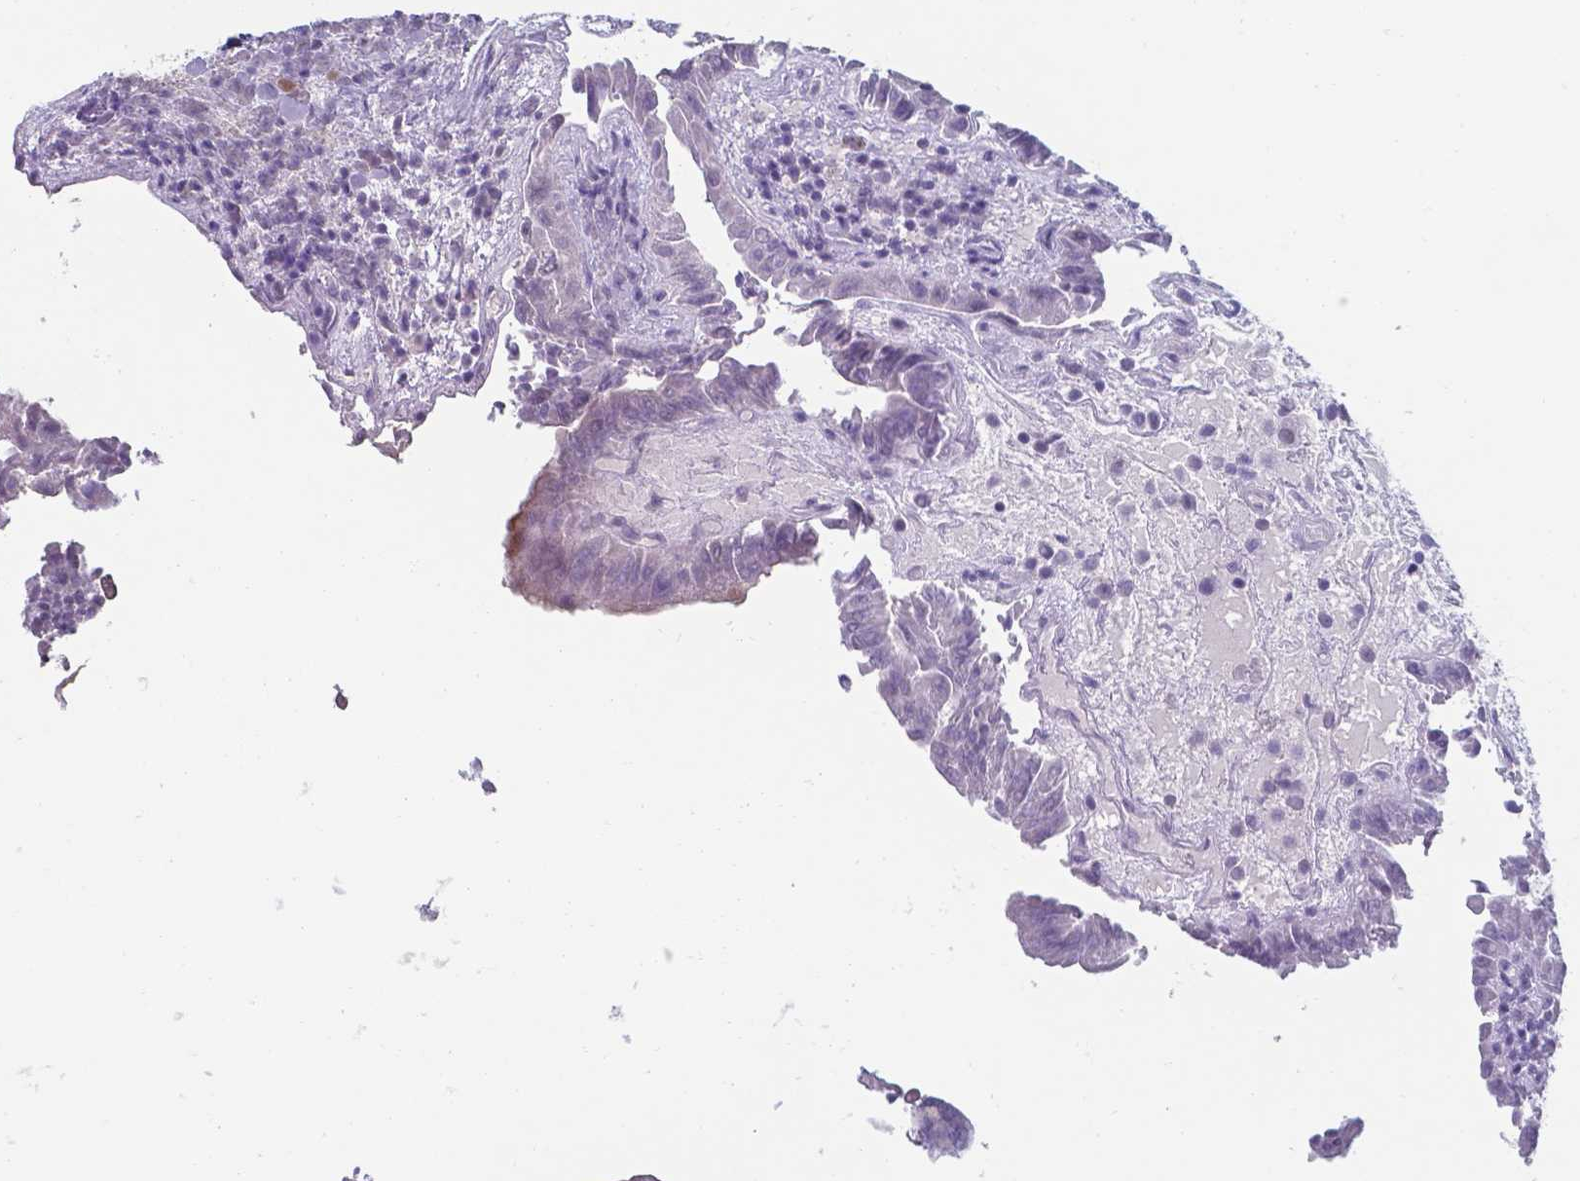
{"staining": {"intensity": "negative", "quantity": "none", "location": "none"}, "tissue": "thyroid cancer", "cell_type": "Tumor cells", "image_type": "cancer", "snomed": [{"axis": "morphology", "description": "Papillary adenocarcinoma, NOS"}, {"axis": "topography", "description": "Thyroid gland"}], "caption": "This is an immunohistochemistry micrograph of human thyroid papillary adenocarcinoma. There is no expression in tumor cells.", "gene": "UBE2J1", "patient": {"sex": "female", "age": 37}}